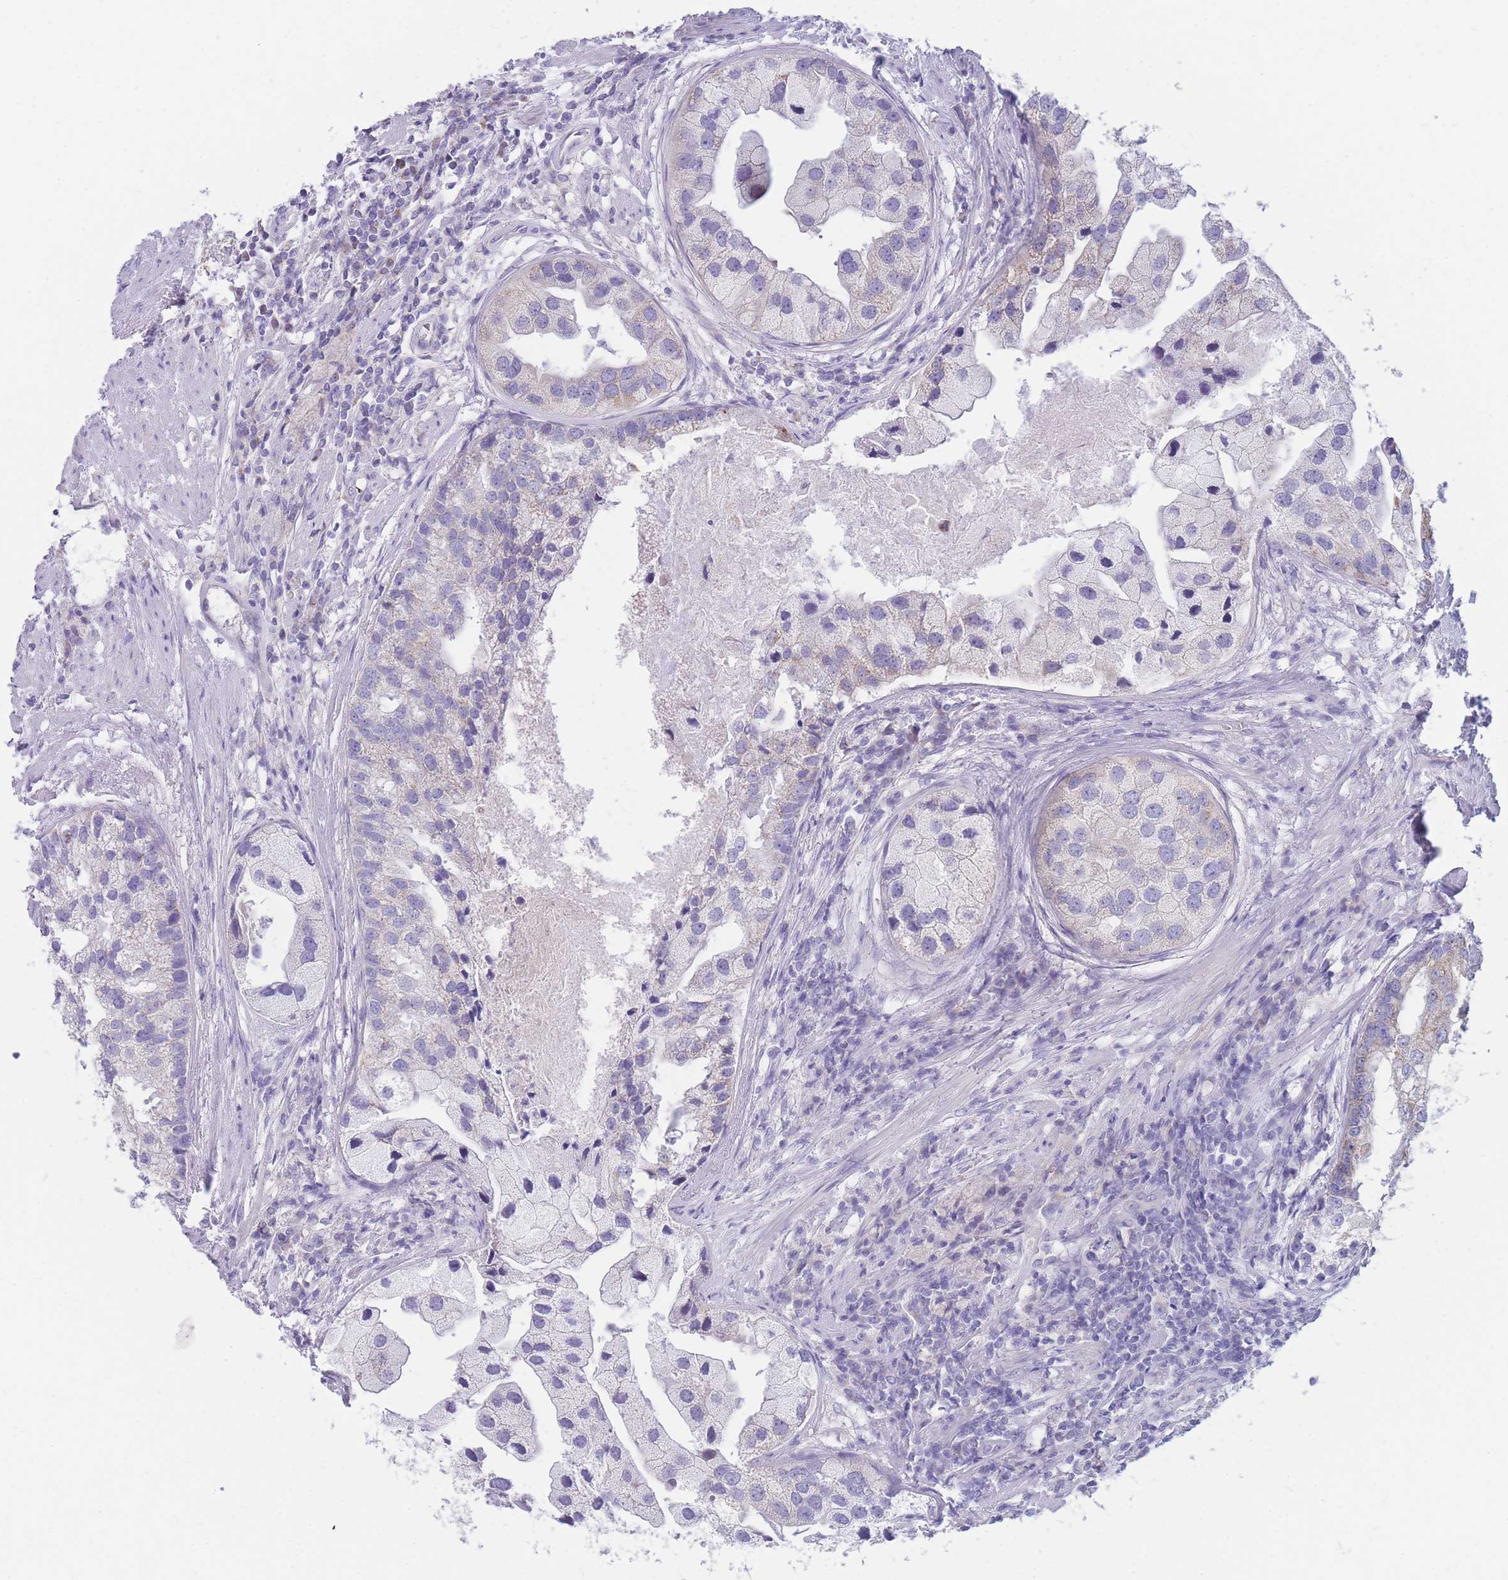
{"staining": {"intensity": "moderate", "quantity": "<25%", "location": "cytoplasmic/membranous"}, "tissue": "prostate cancer", "cell_type": "Tumor cells", "image_type": "cancer", "snomed": [{"axis": "morphology", "description": "Adenocarcinoma, High grade"}, {"axis": "topography", "description": "Prostate"}], "caption": "Immunohistochemistry (IHC) photomicrograph of prostate cancer stained for a protein (brown), which shows low levels of moderate cytoplasmic/membranous positivity in approximately <25% of tumor cells.", "gene": "DHRS11", "patient": {"sex": "male", "age": 62}}